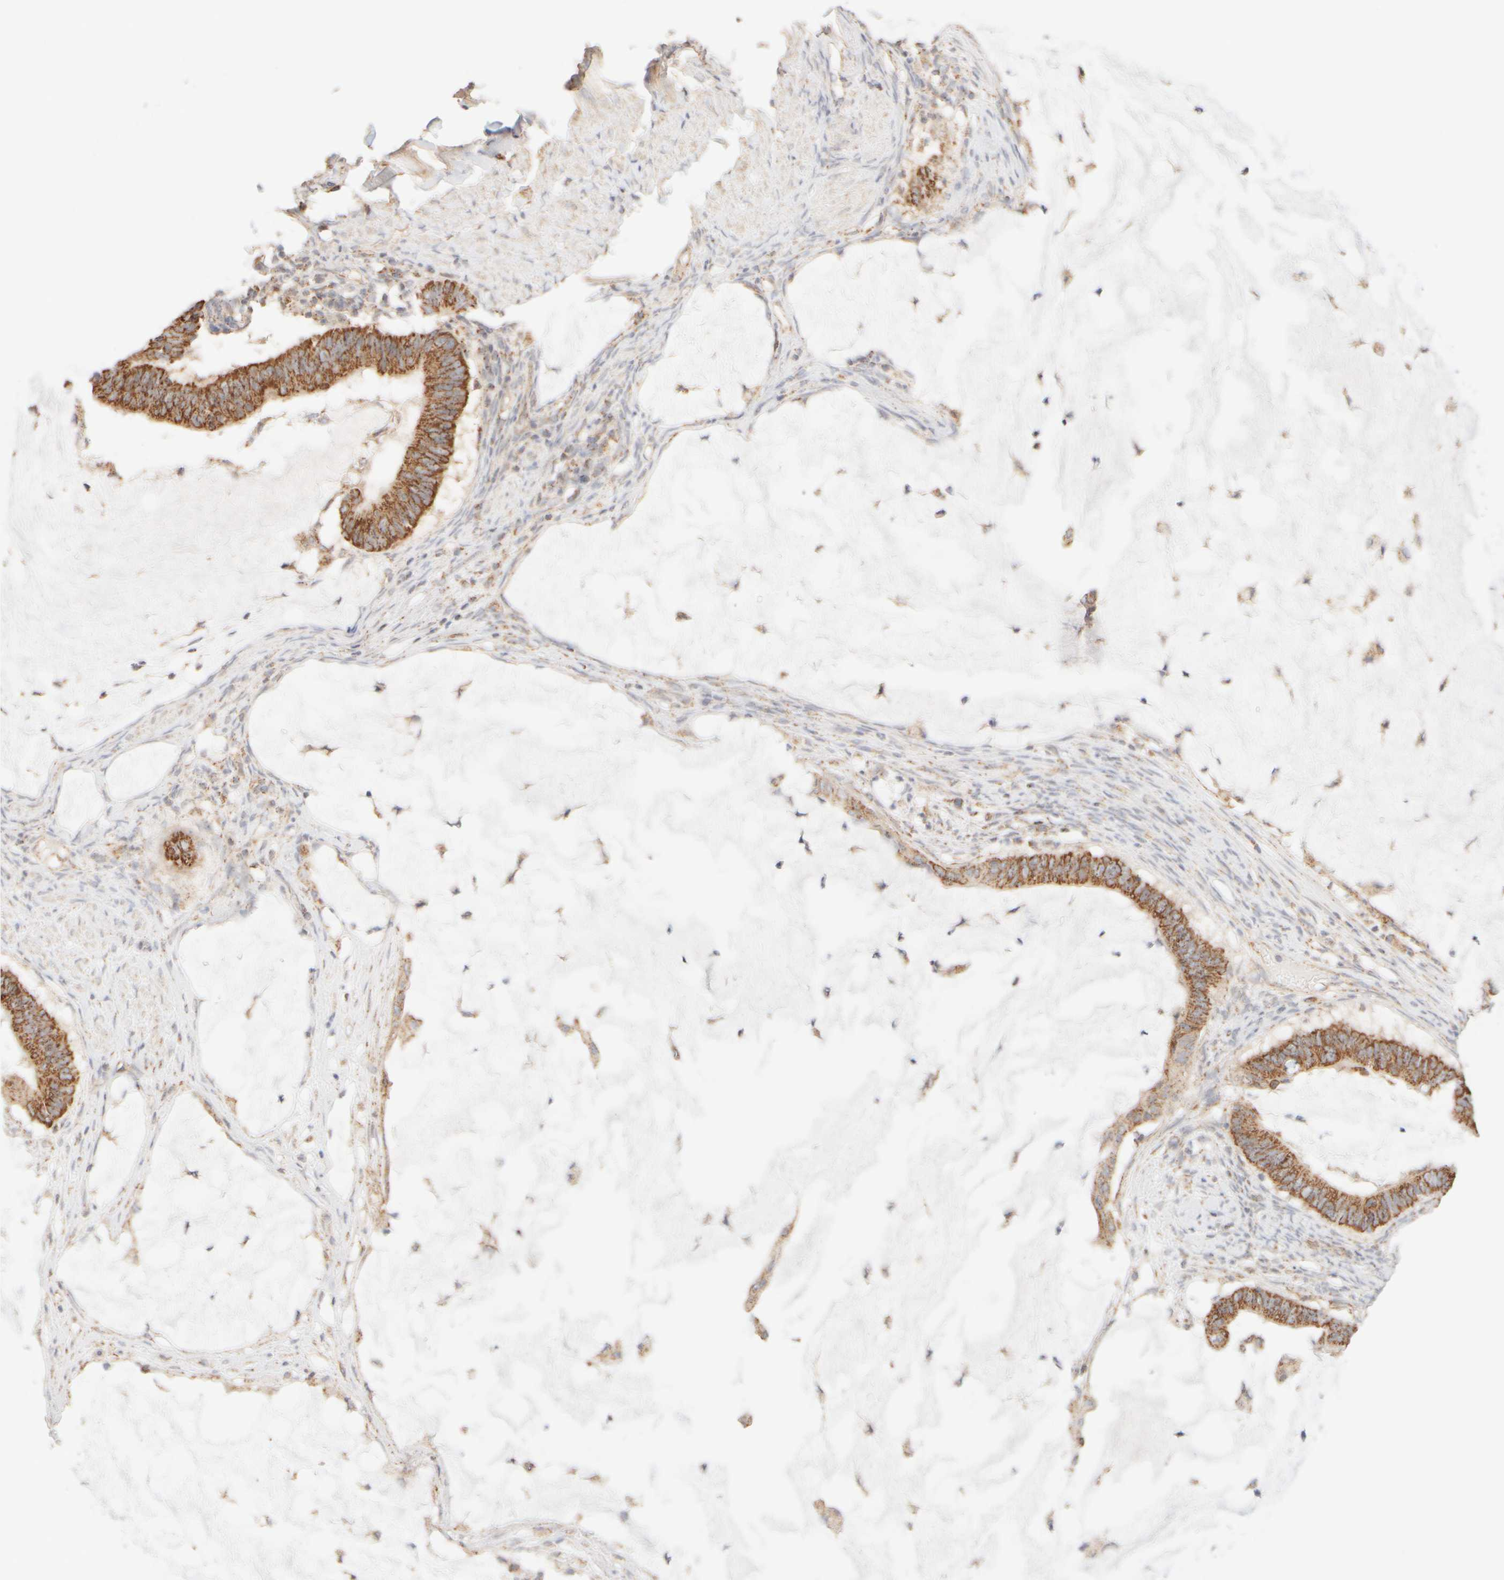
{"staining": {"intensity": "moderate", "quantity": ">75%", "location": "cytoplasmic/membranous"}, "tissue": "ovarian cancer", "cell_type": "Tumor cells", "image_type": "cancer", "snomed": [{"axis": "morphology", "description": "Cystadenocarcinoma, mucinous, NOS"}, {"axis": "topography", "description": "Ovary"}], "caption": "The histopathology image exhibits a brown stain indicating the presence of a protein in the cytoplasmic/membranous of tumor cells in ovarian cancer.", "gene": "APBB2", "patient": {"sex": "female", "age": 61}}